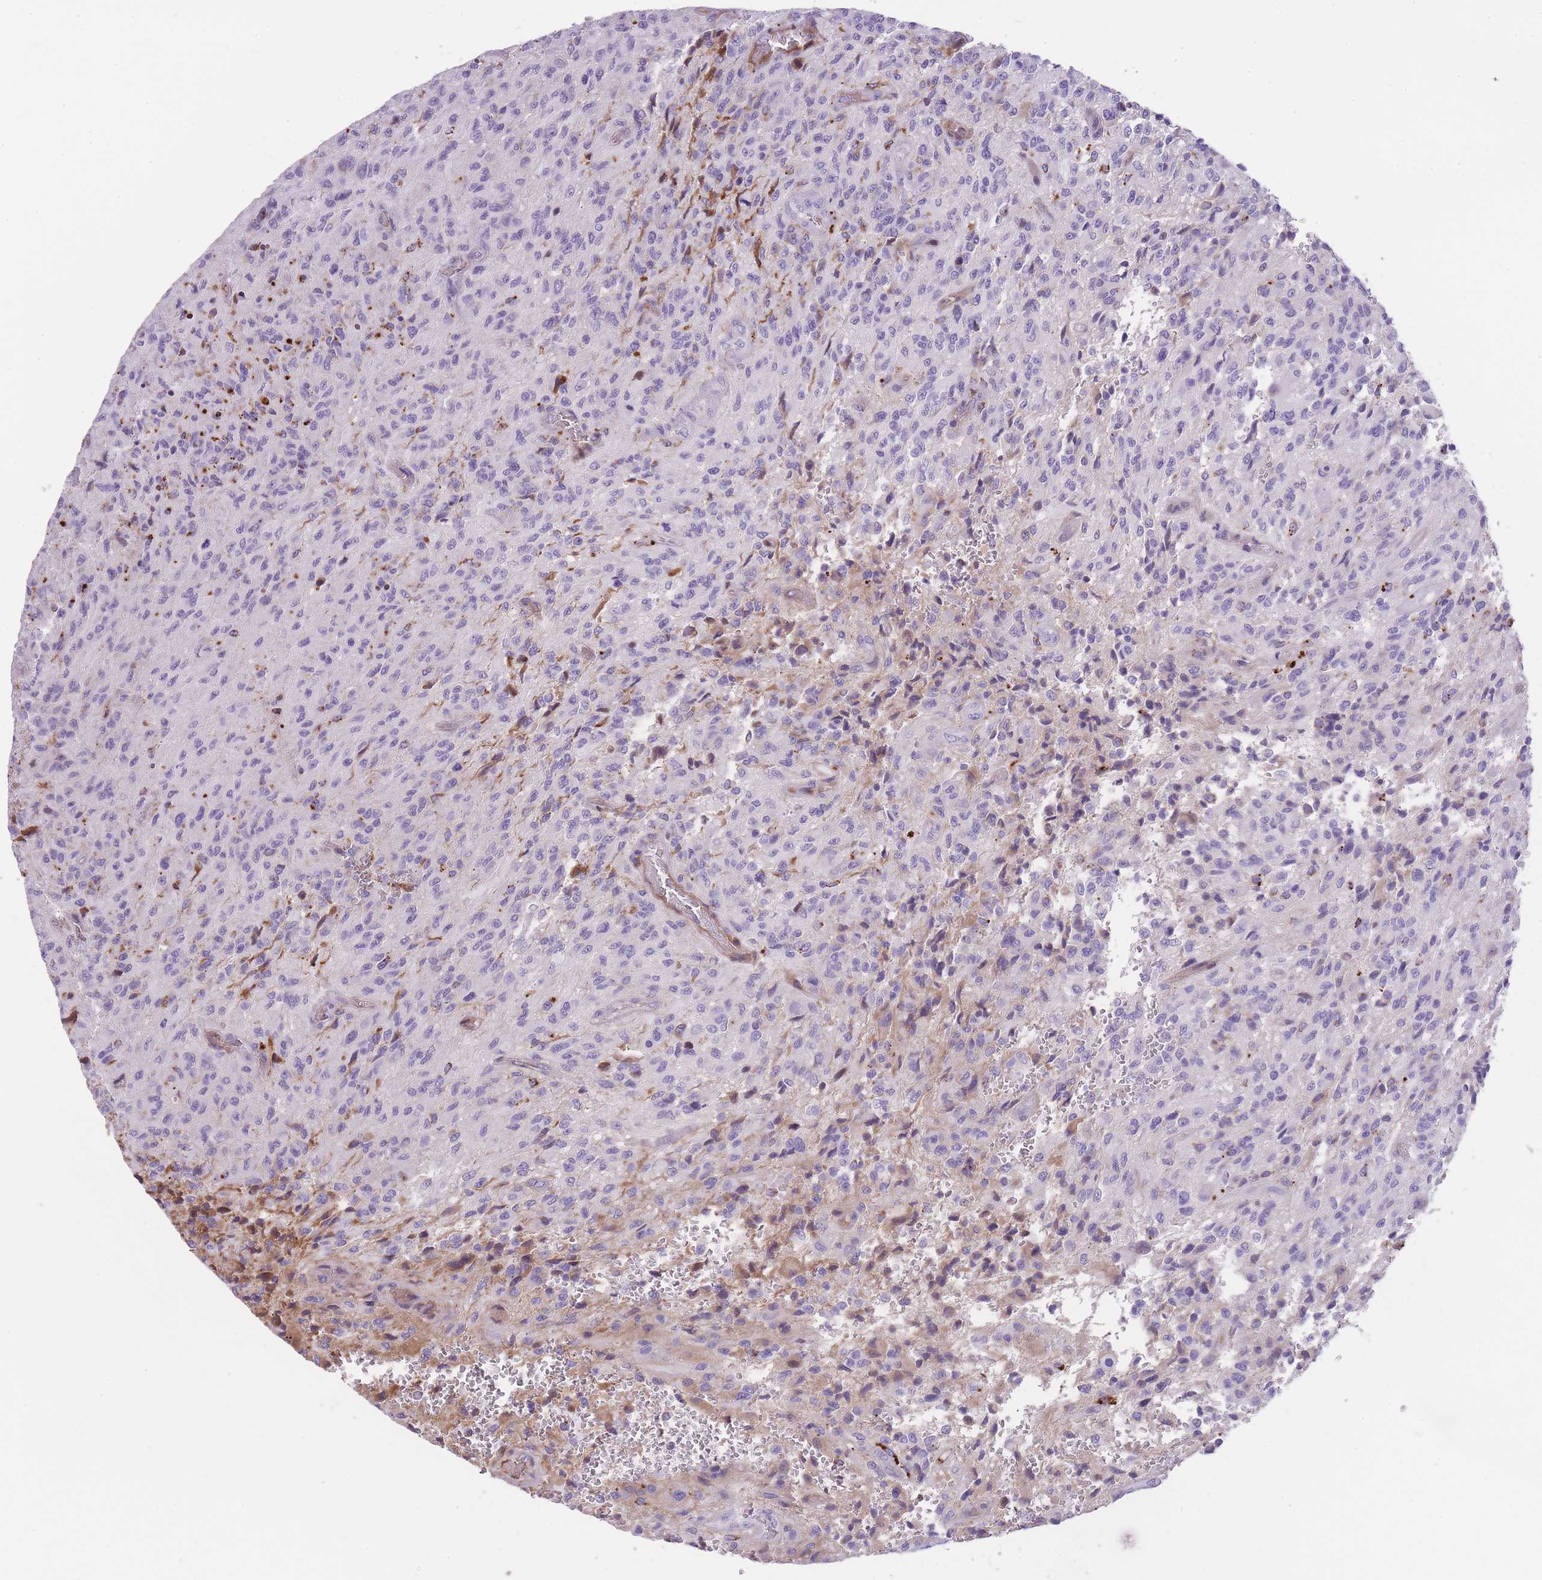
{"staining": {"intensity": "weak", "quantity": "<25%", "location": "cytoplasmic/membranous"}, "tissue": "glioma", "cell_type": "Tumor cells", "image_type": "cancer", "snomed": [{"axis": "morphology", "description": "Normal tissue, NOS"}, {"axis": "morphology", "description": "Glioma, malignant, High grade"}, {"axis": "topography", "description": "Cerebral cortex"}], "caption": "Malignant glioma (high-grade) was stained to show a protein in brown. There is no significant expression in tumor cells.", "gene": "GNAT1", "patient": {"sex": "male", "age": 56}}